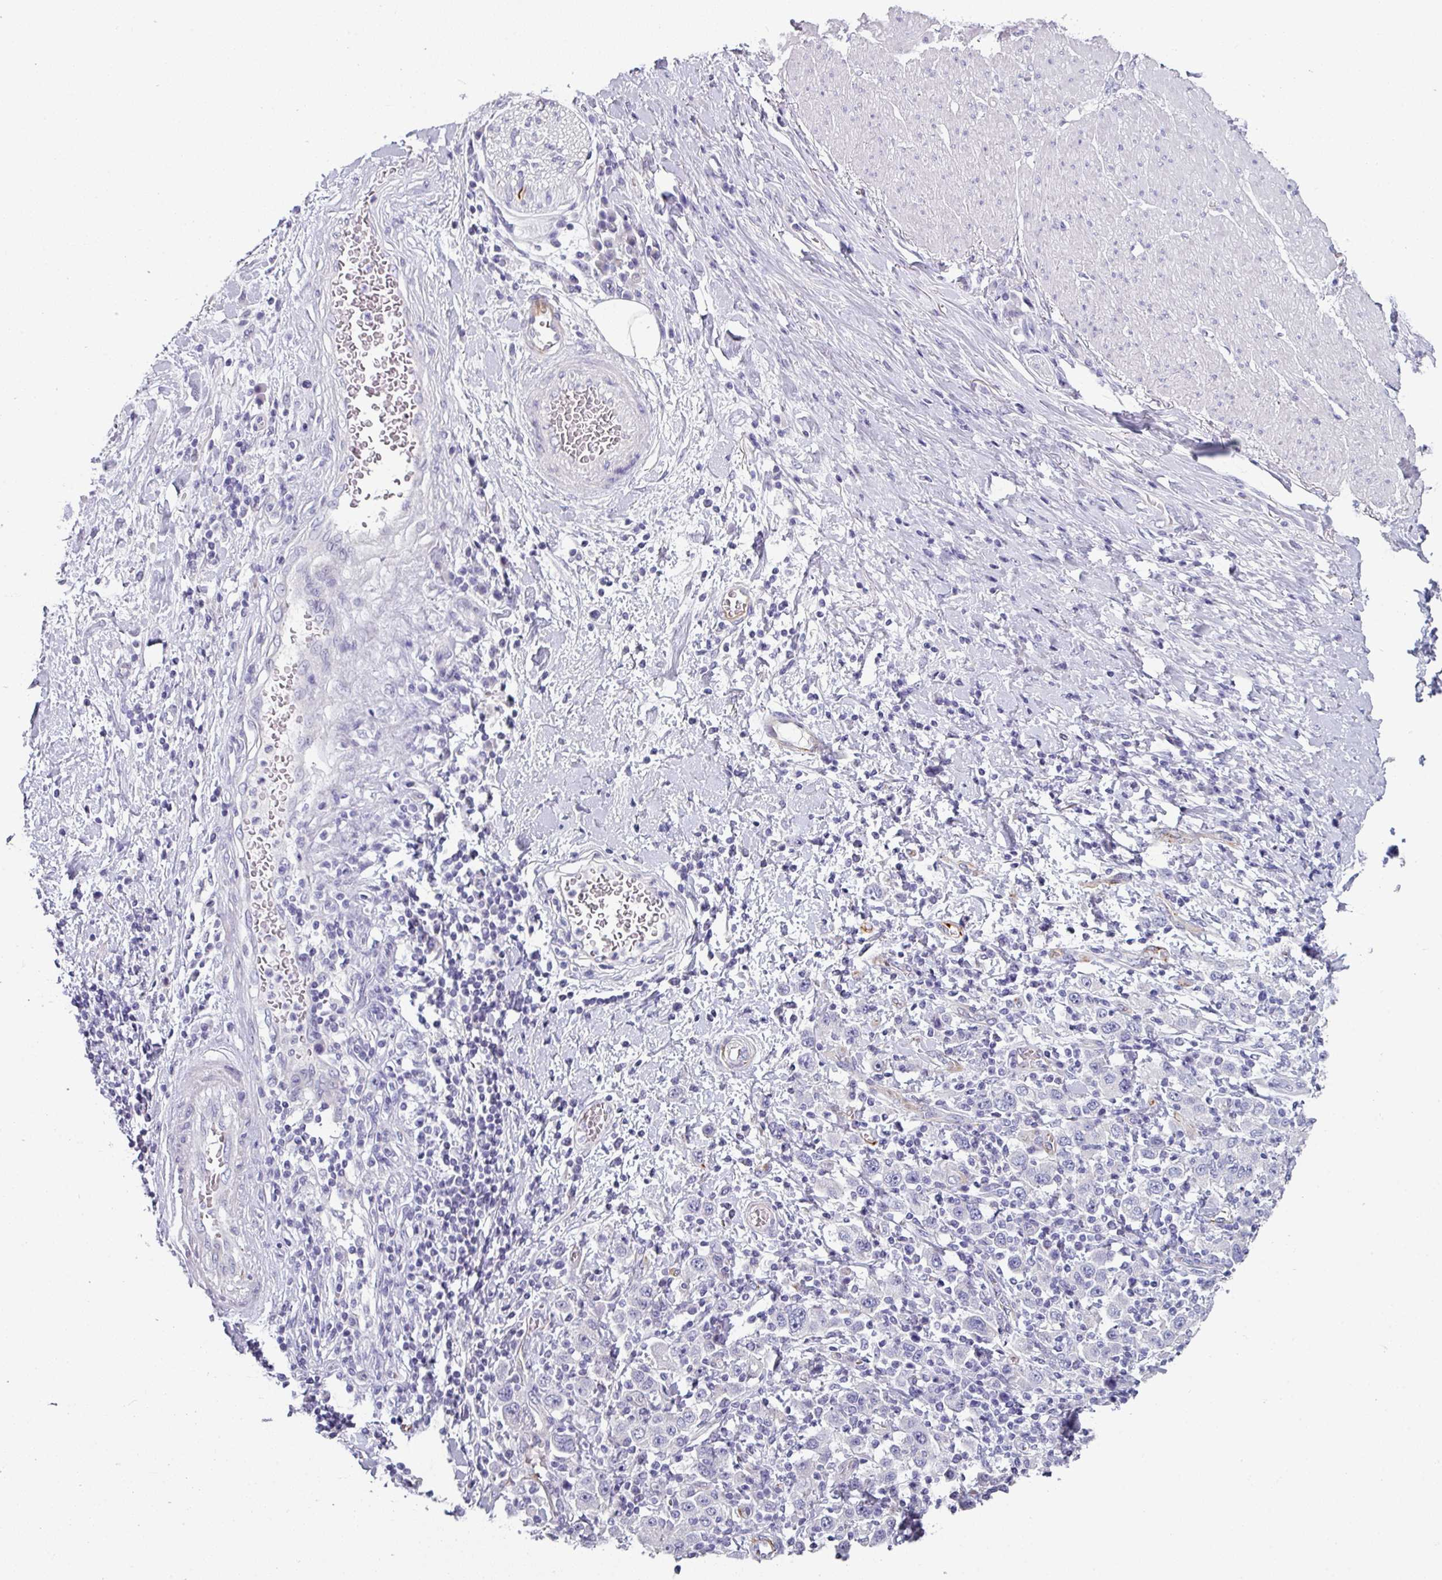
{"staining": {"intensity": "negative", "quantity": "none", "location": "none"}, "tissue": "stomach cancer", "cell_type": "Tumor cells", "image_type": "cancer", "snomed": [{"axis": "morphology", "description": "Normal tissue, NOS"}, {"axis": "morphology", "description": "Adenocarcinoma, NOS"}, {"axis": "topography", "description": "Stomach, upper"}, {"axis": "topography", "description": "Stomach"}], "caption": "Immunohistochemistry (IHC) photomicrograph of human stomach cancer stained for a protein (brown), which shows no staining in tumor cells.", "gene": "SLC17A7", "patient": {"sex": "male", "age": 59}}